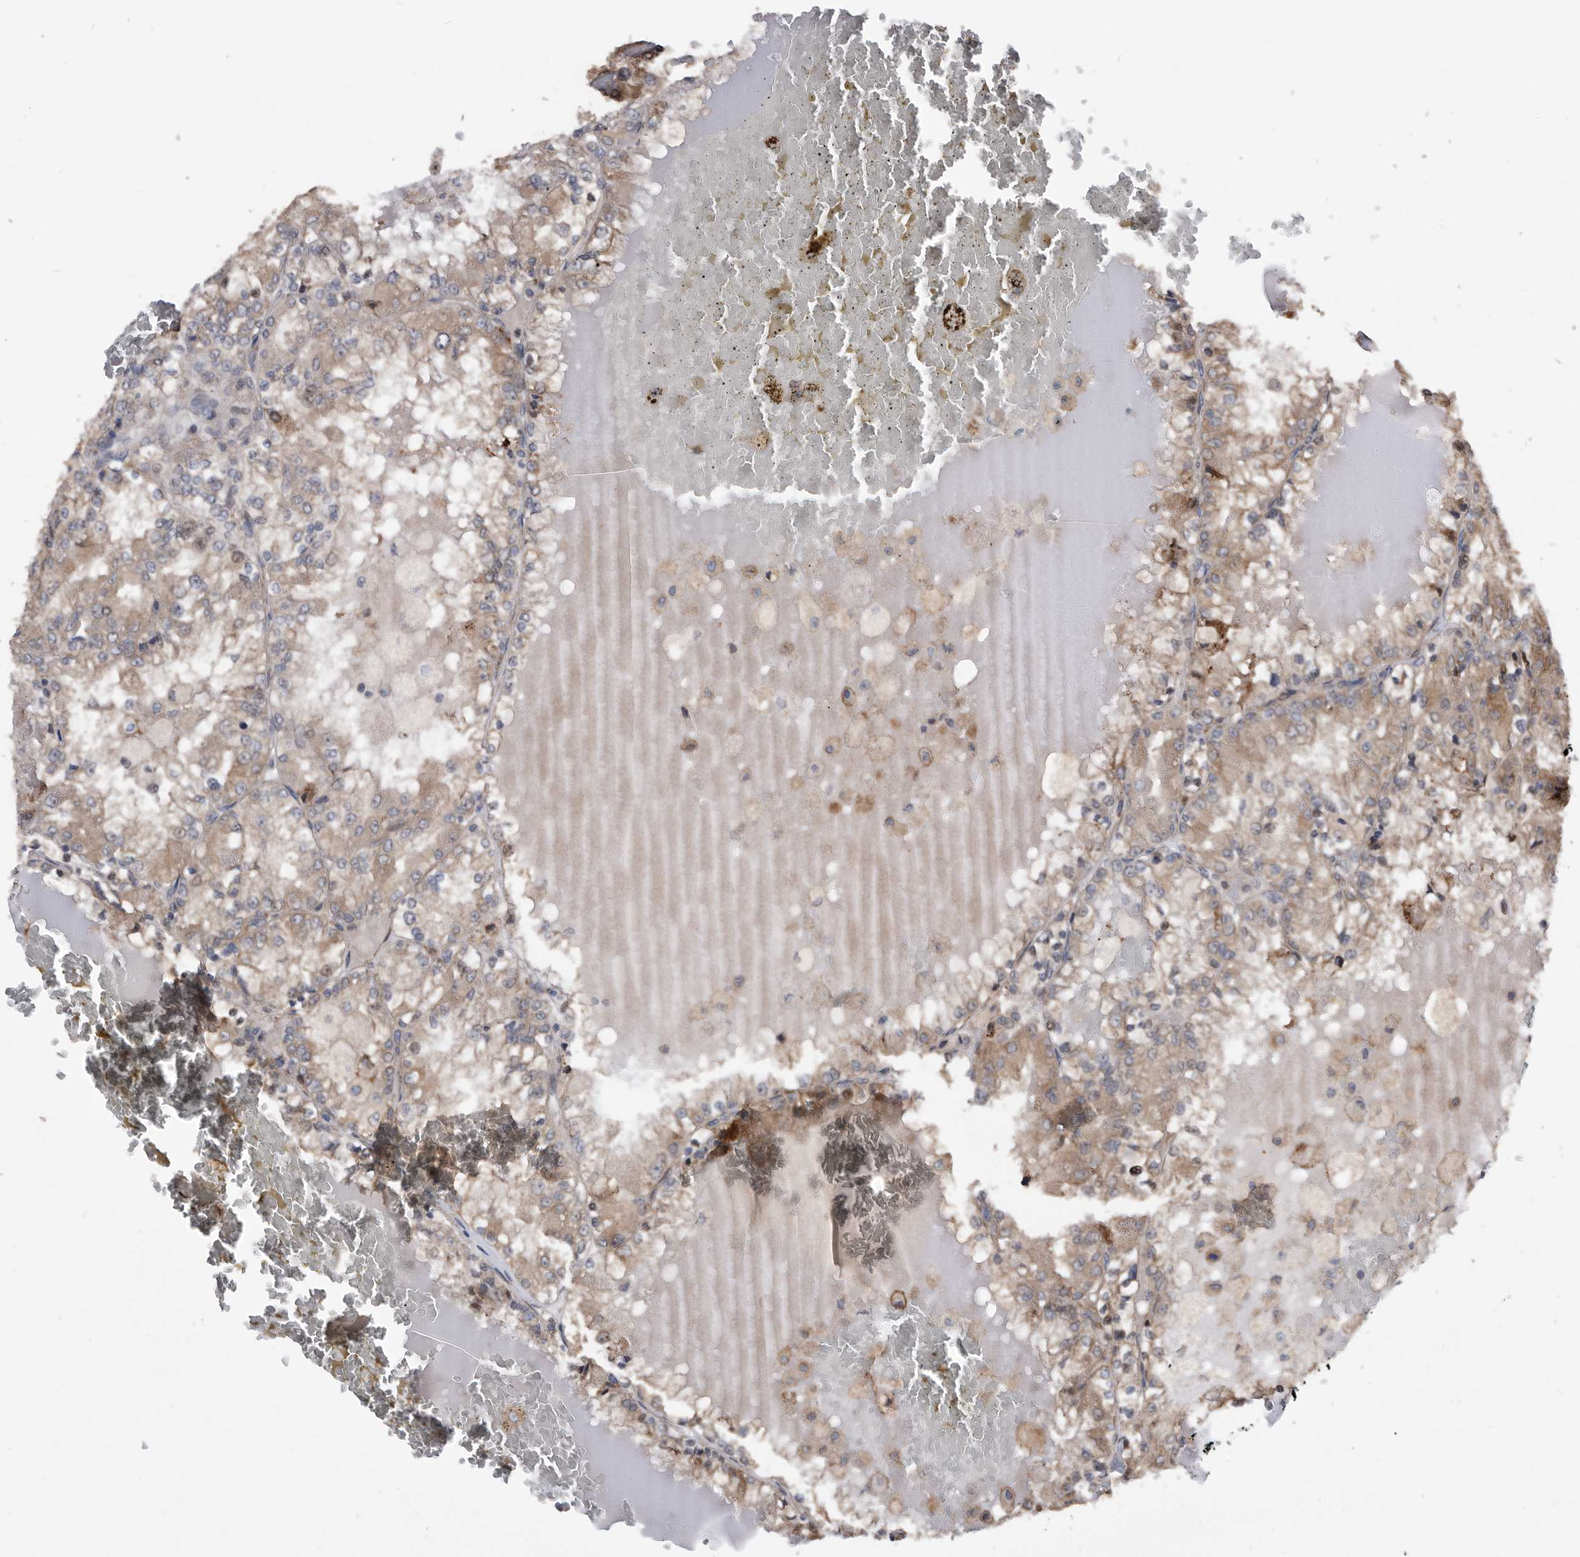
{"staining": {"intensity": "weak", "quantity": "25%-75%", "location": "cytoplasmic/membranous"}, "tissue": "renal cancer", "cell_type": "Tumor cells", "image_type": "cancer", "snomed": [{"axis": "morphology", "description": "Adenocarcinoma, NOS"}, {"axis": "topography", "description": "Kidney"}], "caption": "The image demonstrates staining of adenocarcinoma (renal), revealing weak cytoplasmic/membranous protein expression (brown color) within tumor cells.", "gene": "SERINC2", "patient": {"sex": "female", "age": 56}}